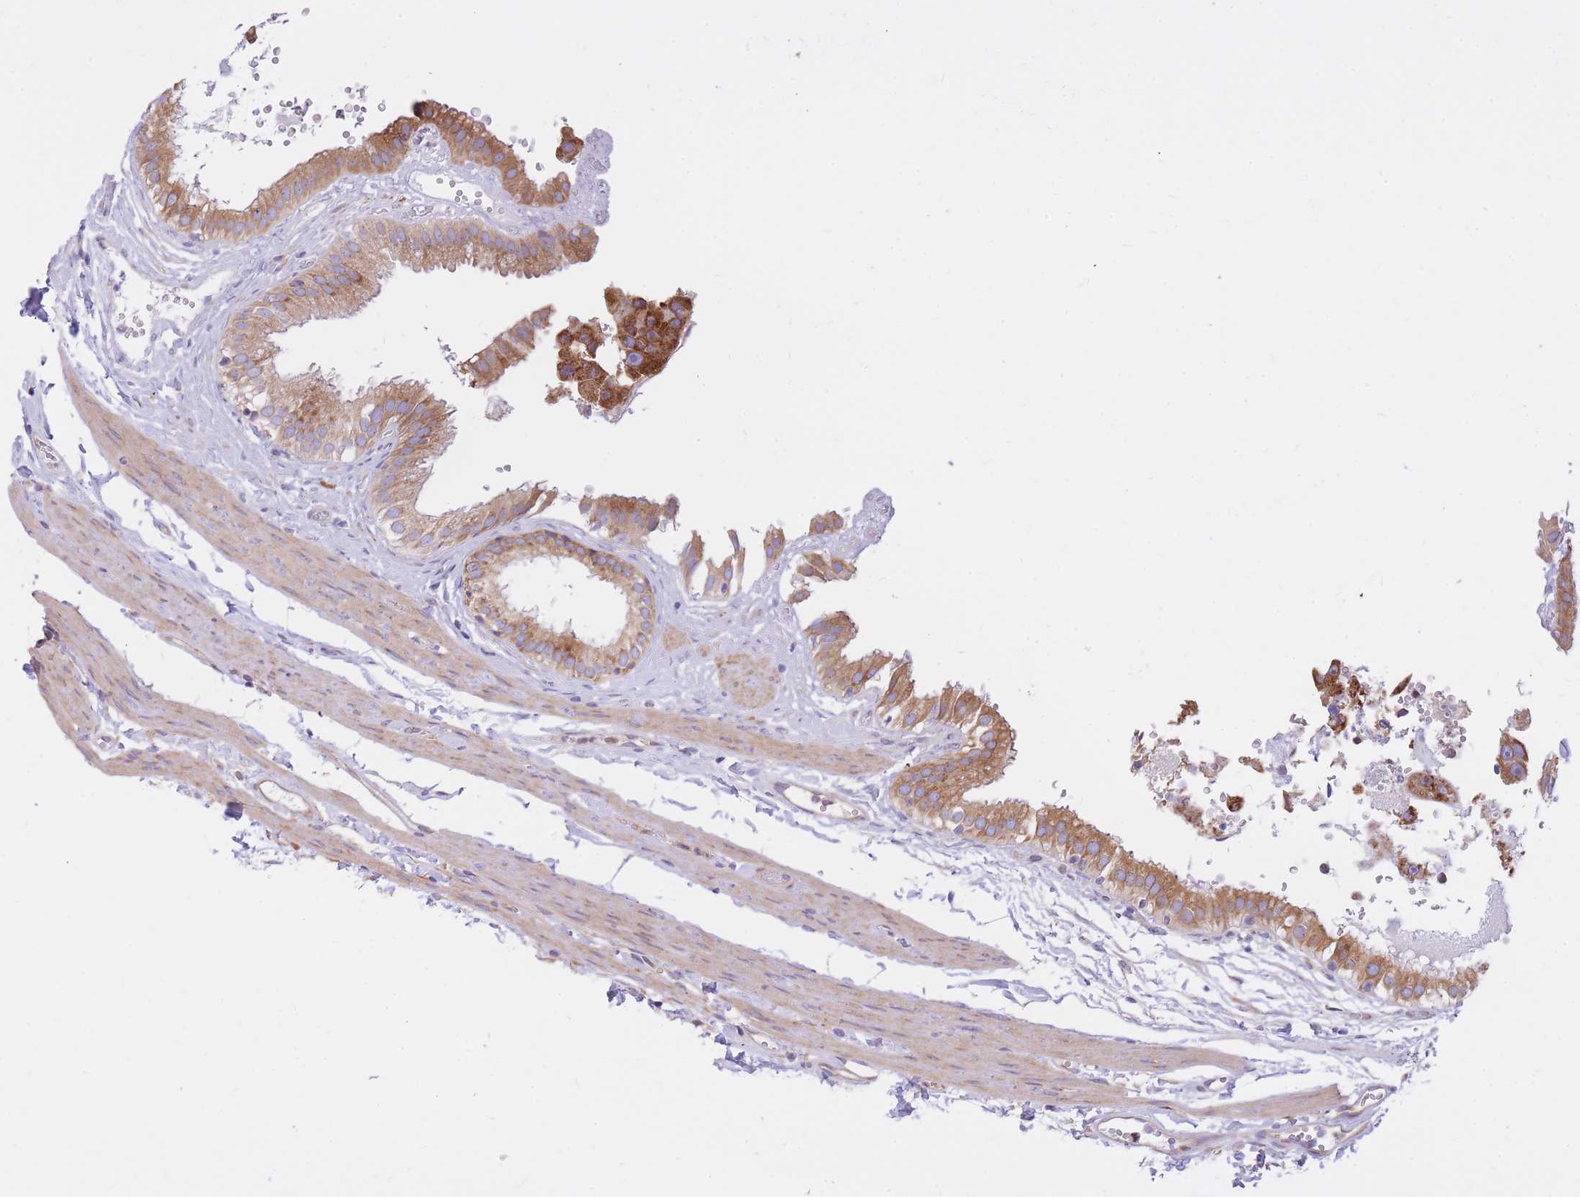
{"staining": {"intensity": "moderate", "quantity": ">75%", "location": "cytoplasmic/membranous"}, "tissue": "gallbladder", "cell_type": "Glandular cells", "image_type": "normal", "snomed": [{"axis": "morphology", "description": "Normal tissue, NOS"}, {"axis": "topography", "description": "Gallbladder"}], "caption": "About >75% of glandular cells in normal human gallbladder show moderate cytoplasmic/membranous protein staining as visualized by brown immunohistochemical staining.", "gene": "GBP7", "patient": {"sex": "female", "age": 61}}